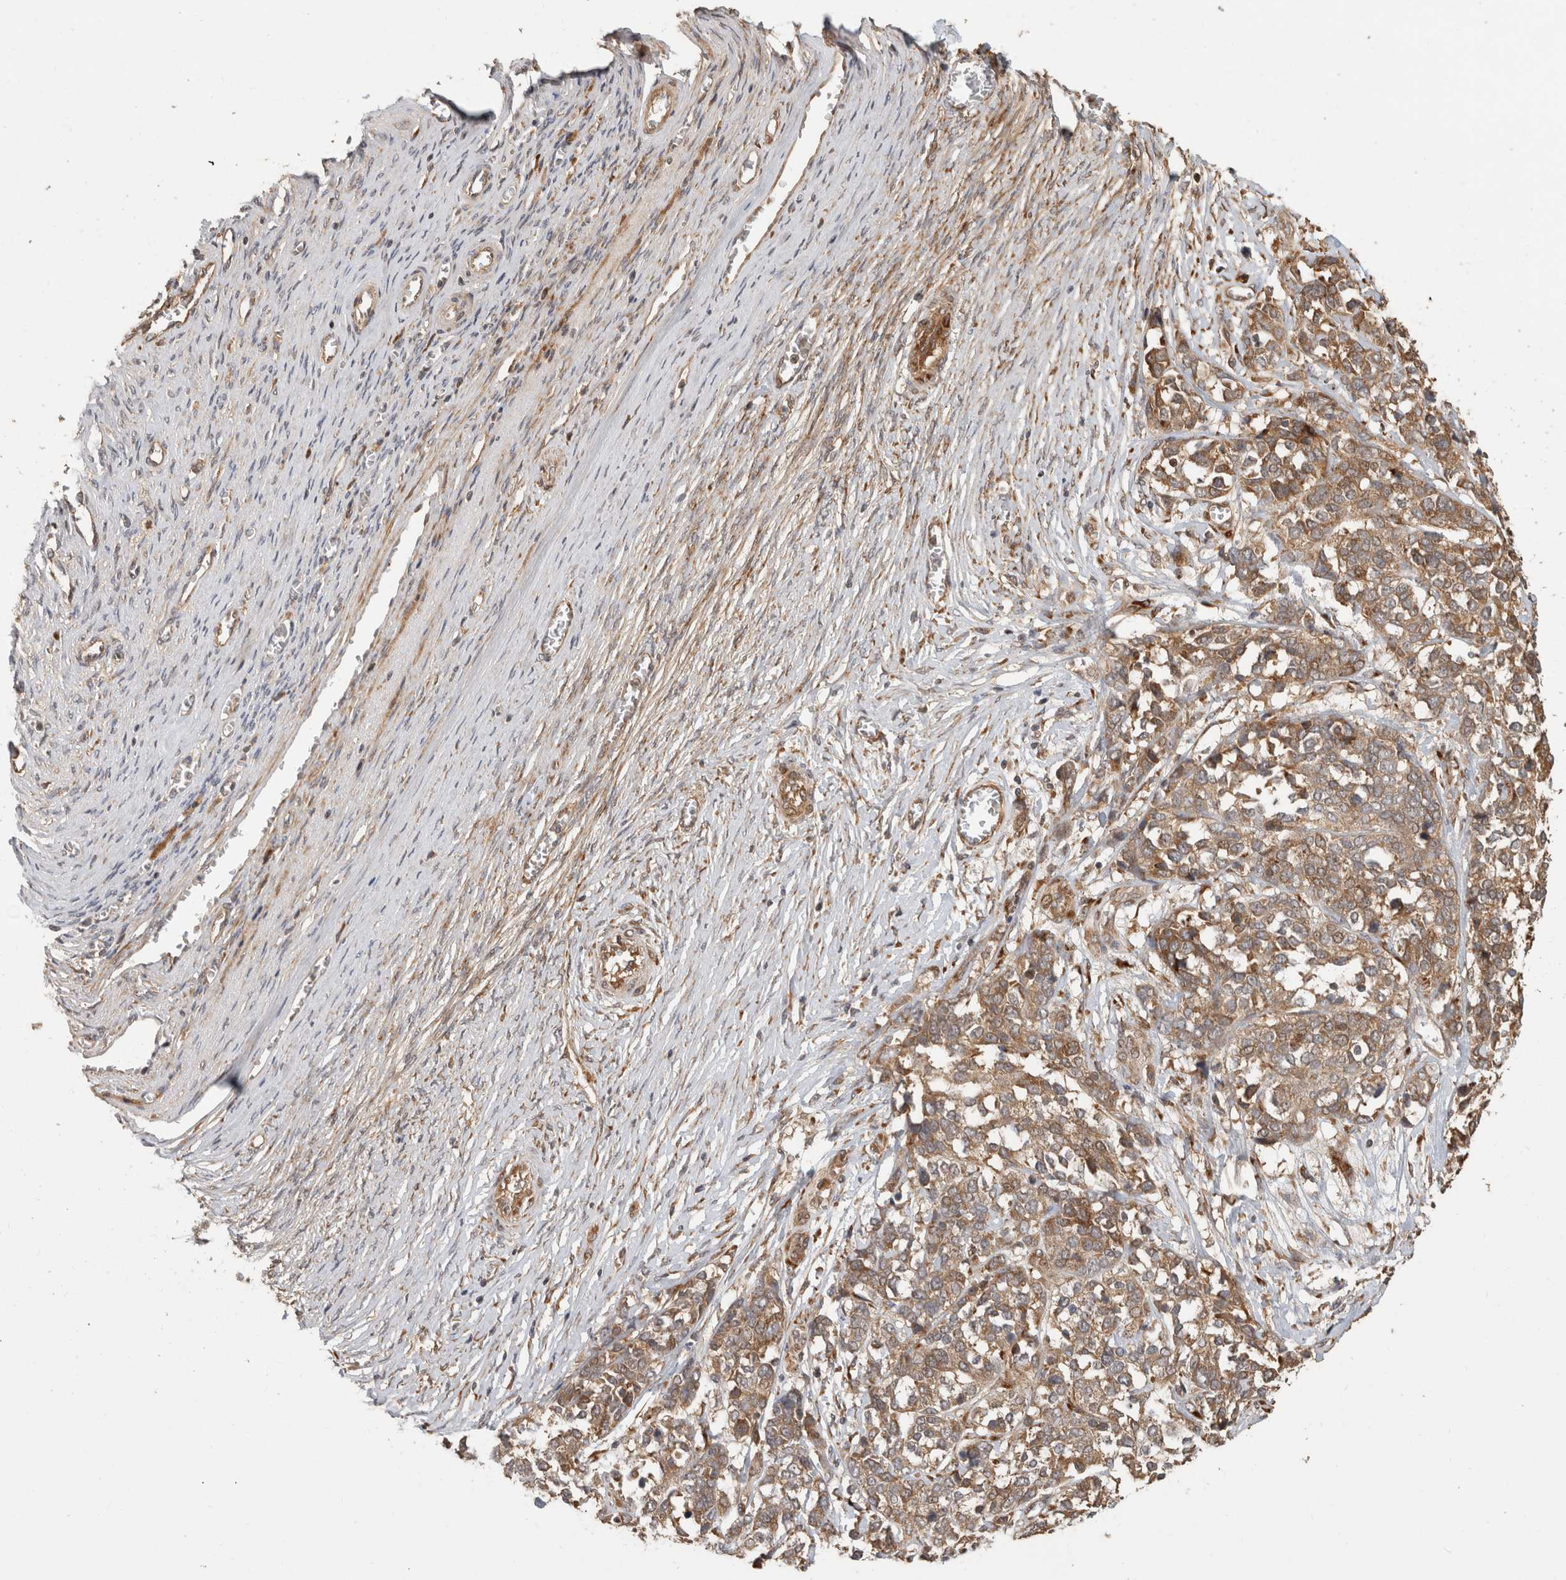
{"staining": {"intensity": "moderate", "quantity": ">75%", "location": "cytoplasmic/membranous"}, "tissue": "ovarian cancer", "cell_type": "Tumor cells", "image_type": "cancer", "snomed": [{"axis": "morphology", "description": "Cystadenocarcinoma, serous, NOS"}, {"axis": "topography", "description": "Ovary"}], "caption": "This is a histology image of immunohistochemistry (IHC) staining of ovarian cancer (serous cystadenocarcinoma), which shows moderate expression in the cytoplasmic/membranous of tumor cells.", "gene": "PCDHB15", "patient": {"sex": "female", "age": 44}}